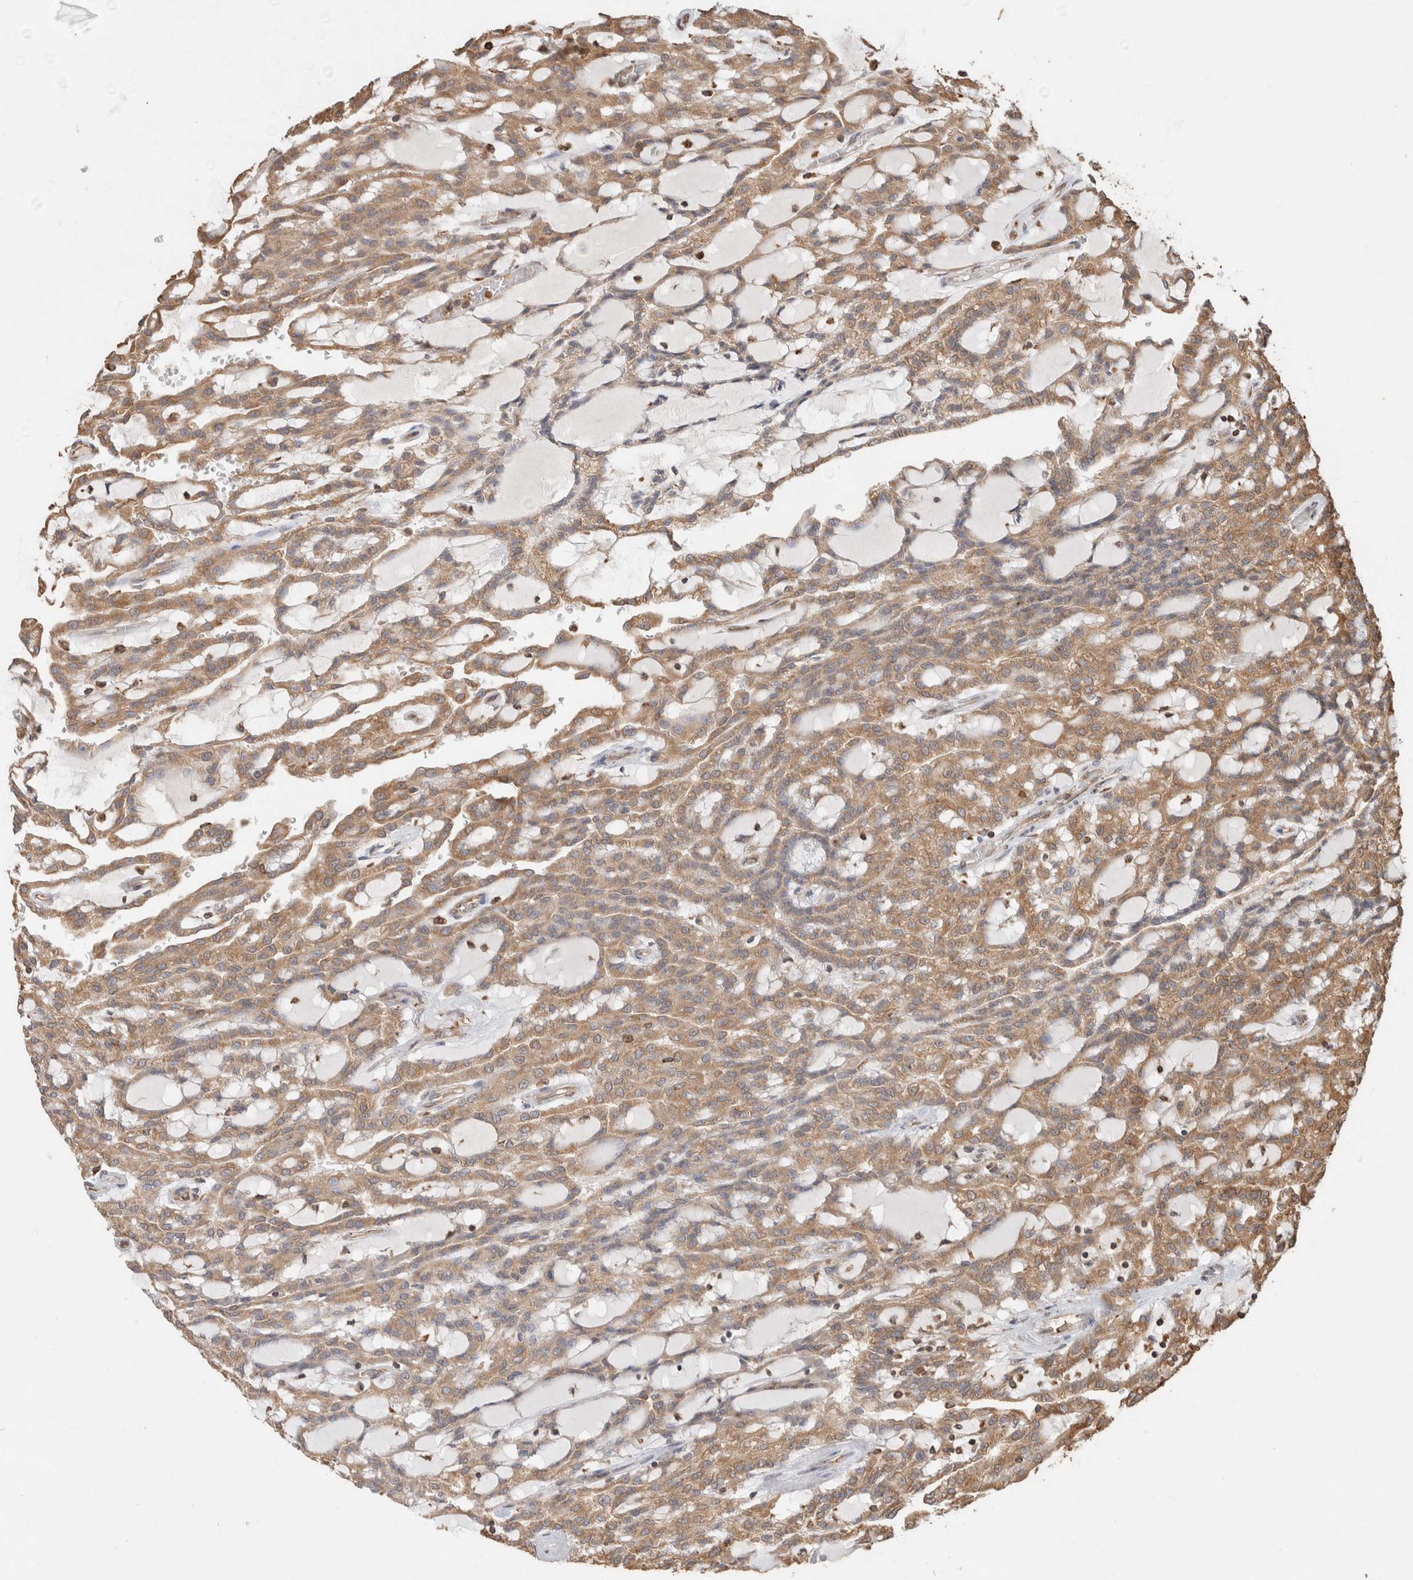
{"staining": {"intensity": "moderate", "quantity": ">75%", "location": "cytoplasmic/membranous"}, "tissue": "renal cancer", "cell_type": "Tumor cells", "image_type": "cancer", "snomed": [{"axis": "morphology", "description": "Adenocarcinoma, NOS"}, {"axis": "topography", "description": "Kidney"}], "caption": "Moderate cytoplasmic/membranous staining for a protein is seen in about >75% of tumor cells of renal adenocarcinoma using IHC.", "gene": "ERAP1", "patient": {"sex": "male", "age": 63}}